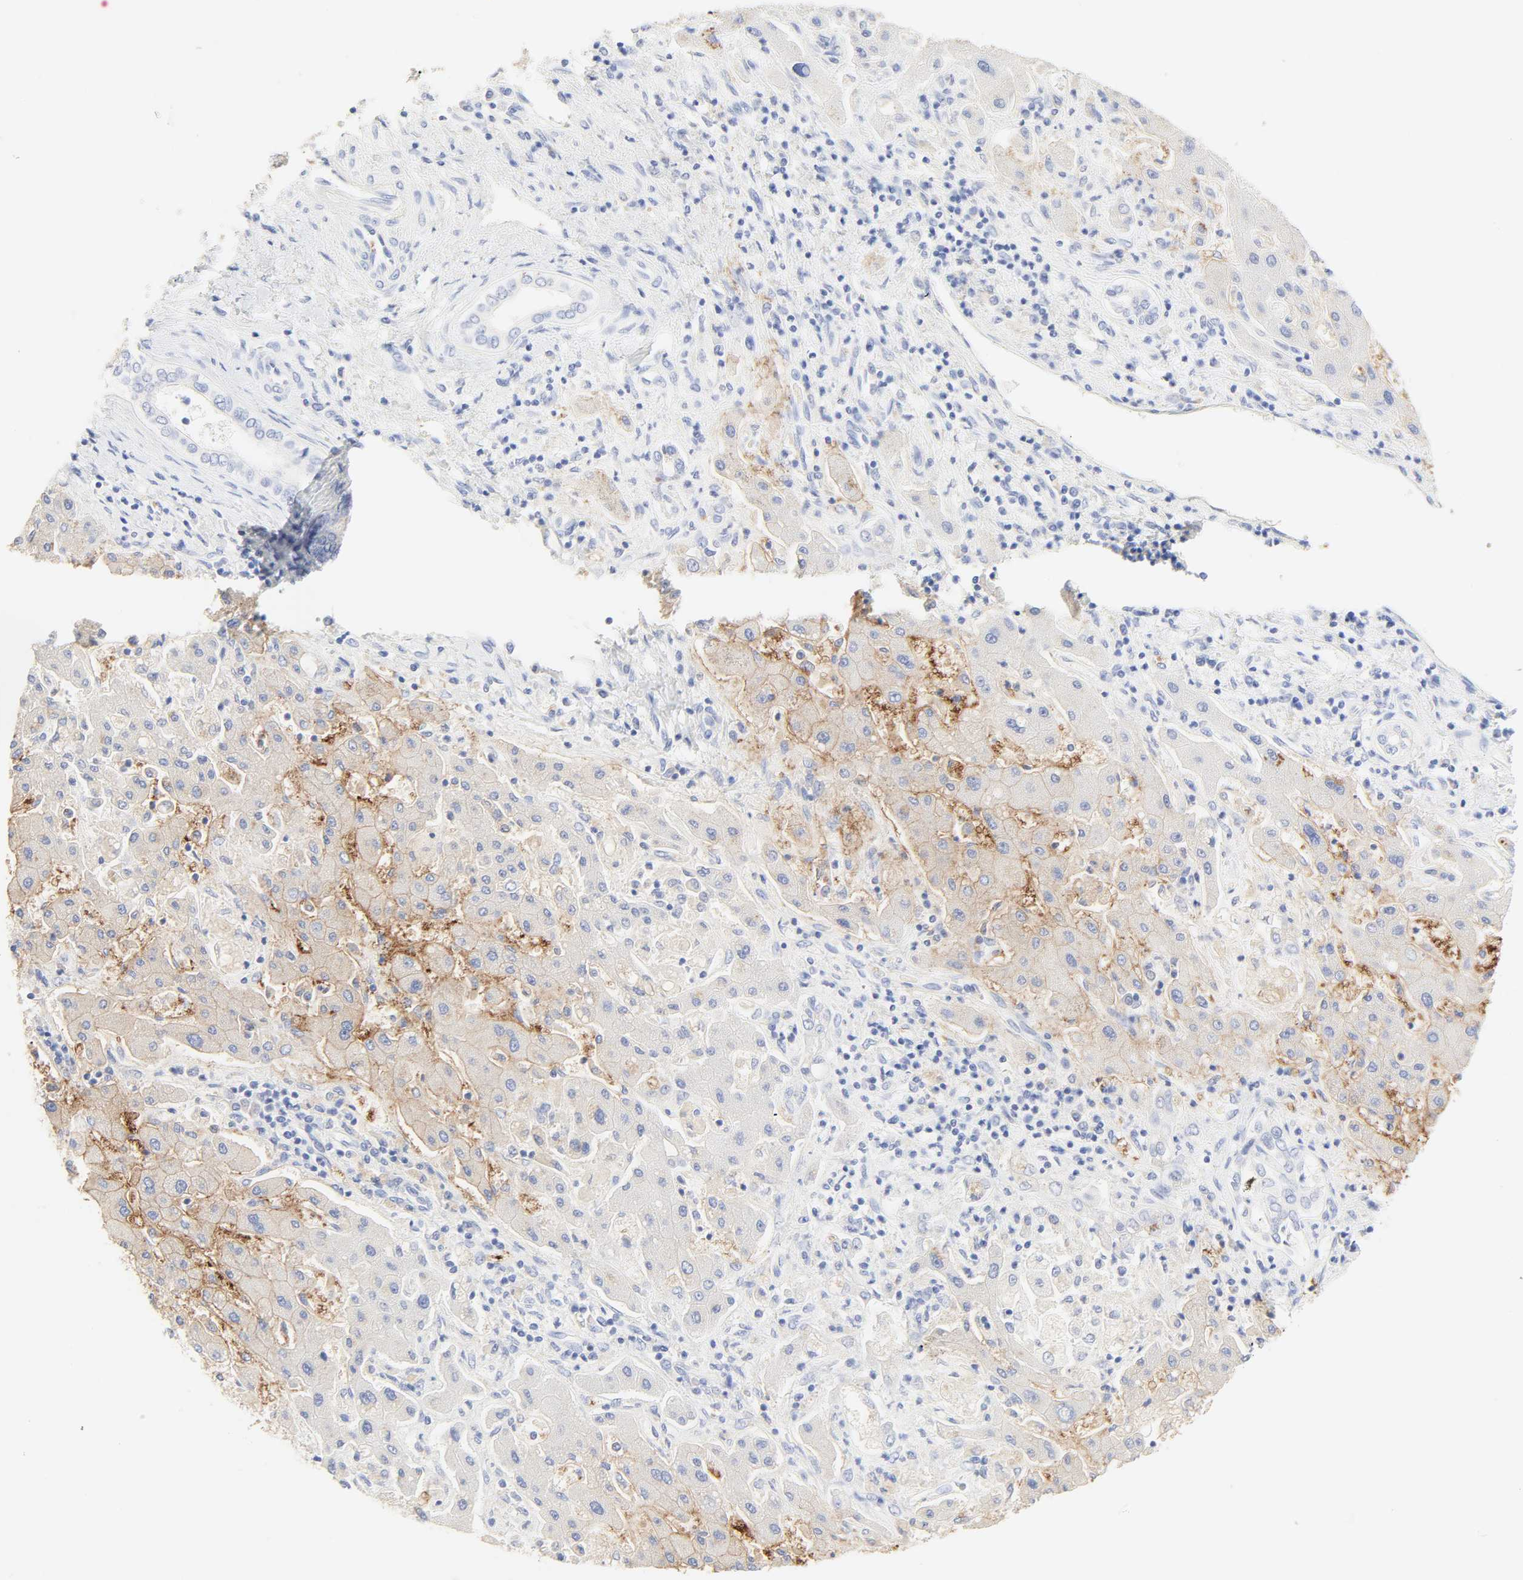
{"staining": {"intensity": "moderate", "quantity": "25%-75%", "location": "cytoplasmic/membranous"}, "tissue": "liver cancer", "cell_type": "Tumor cells", "image_type": "cancer", "snomed": [{"axis": "morphology", "description": "Cholangiocarcinoma"}, {"axis": "topography", "description": "Liver"}], "caption": "This is an image of immunohistochemistry (IHC) staining of liver cholangiocarcinoma, which shows moderate staining in the cytoplasmic/membranous of tumor cells.", "gene": "SLCO1B3", "patient": {"sex": "male", "age": 50}}